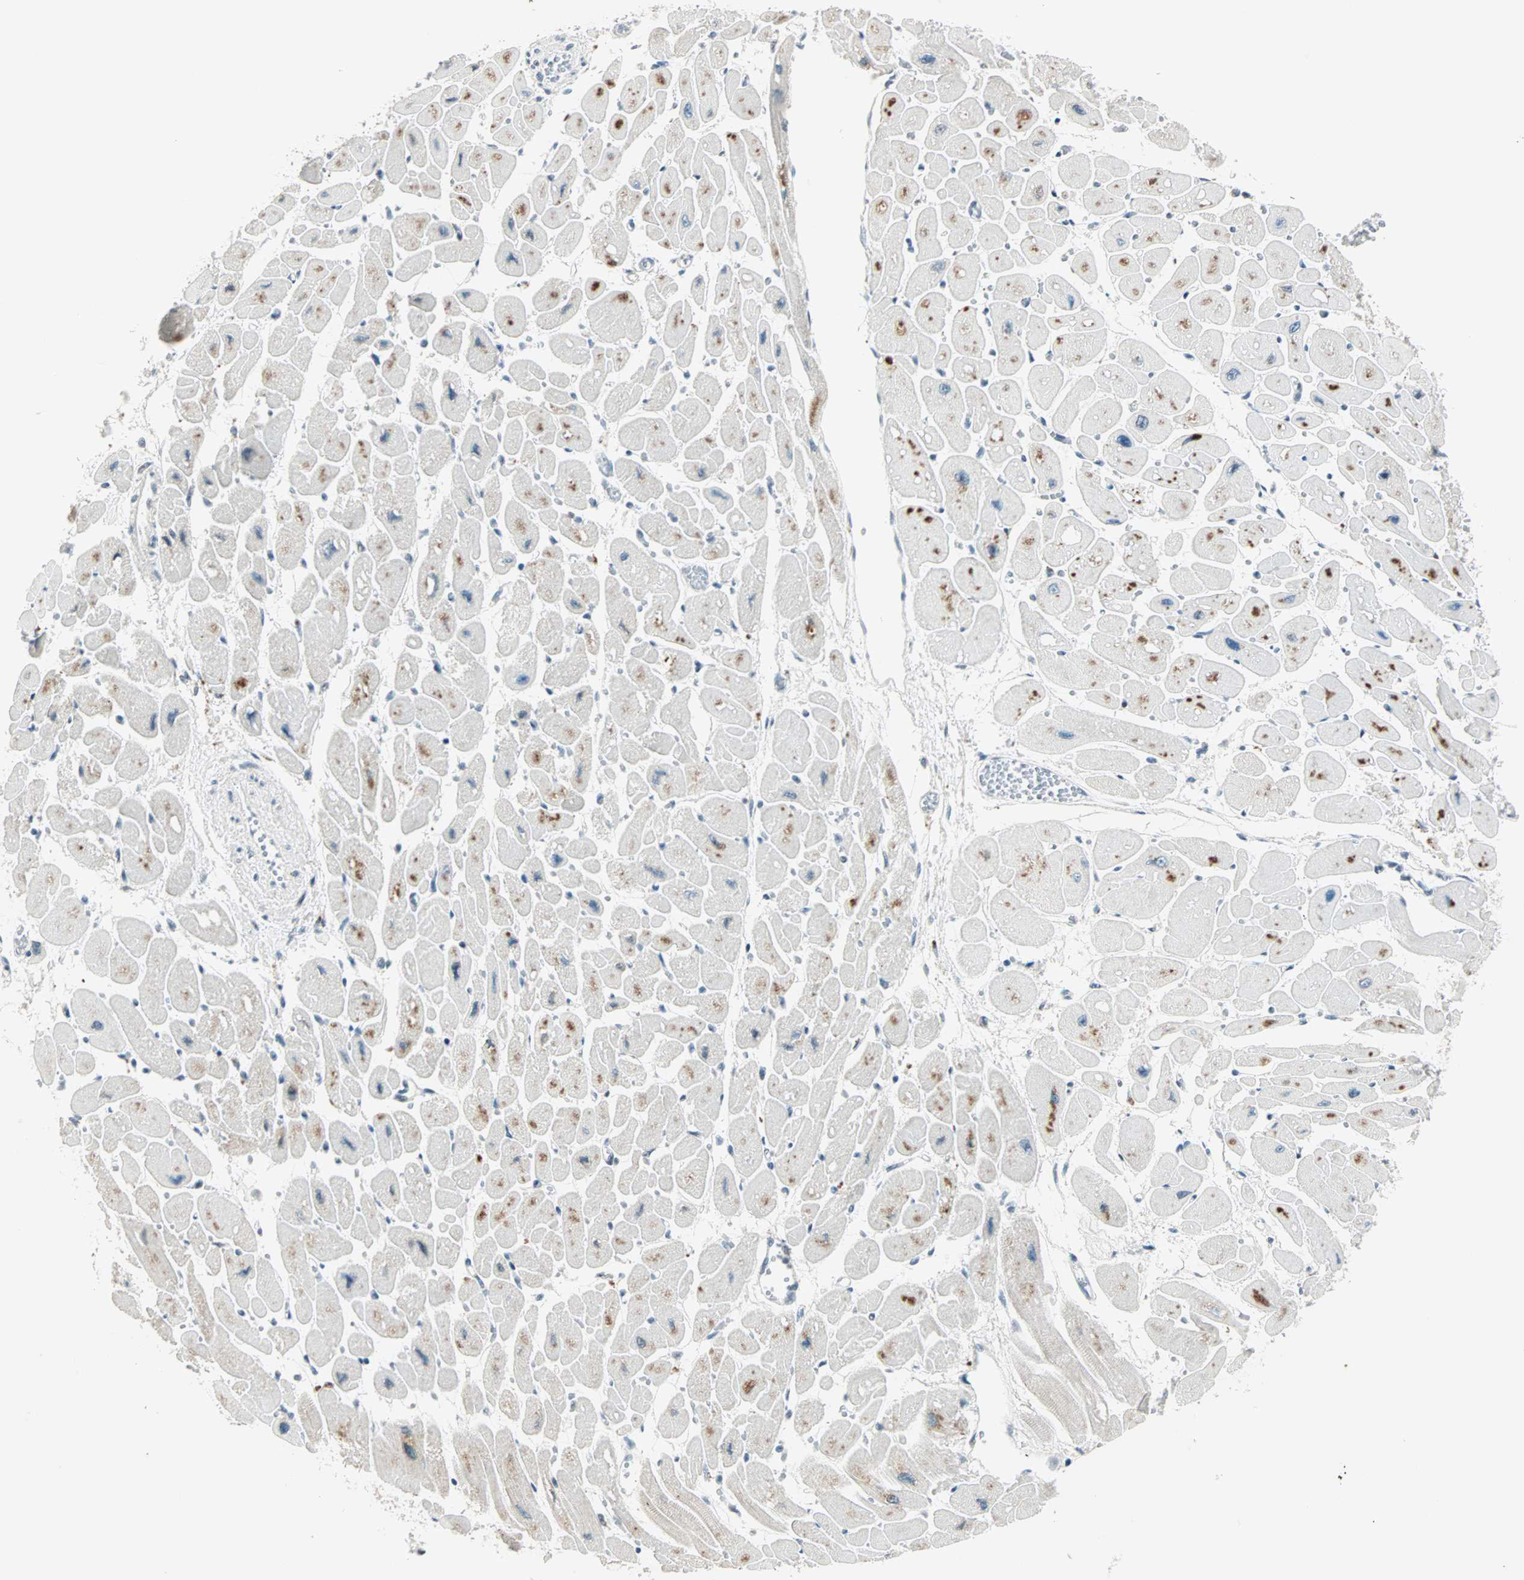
{"staining": {"intensity": "moderate", "quantity": "<25%", "location": "cytoplasmic/membranous"}, "tissue": "heart muscle", "cell_type": "Cardiomyocytes", "image_type": "normal", "snomed": [{"axis": "morphology", "description": "Normal tissue, NOS"}, {"axis": "topography", "description": "Heart"}], "caption": "Cardiomyocytes demonstrate moderate cytoplasmic/membranous expression in approximately <25% of cells in normal heart muscle.", "gene": "SIN3A", "patient": {"sex": "female", "age": 54}}